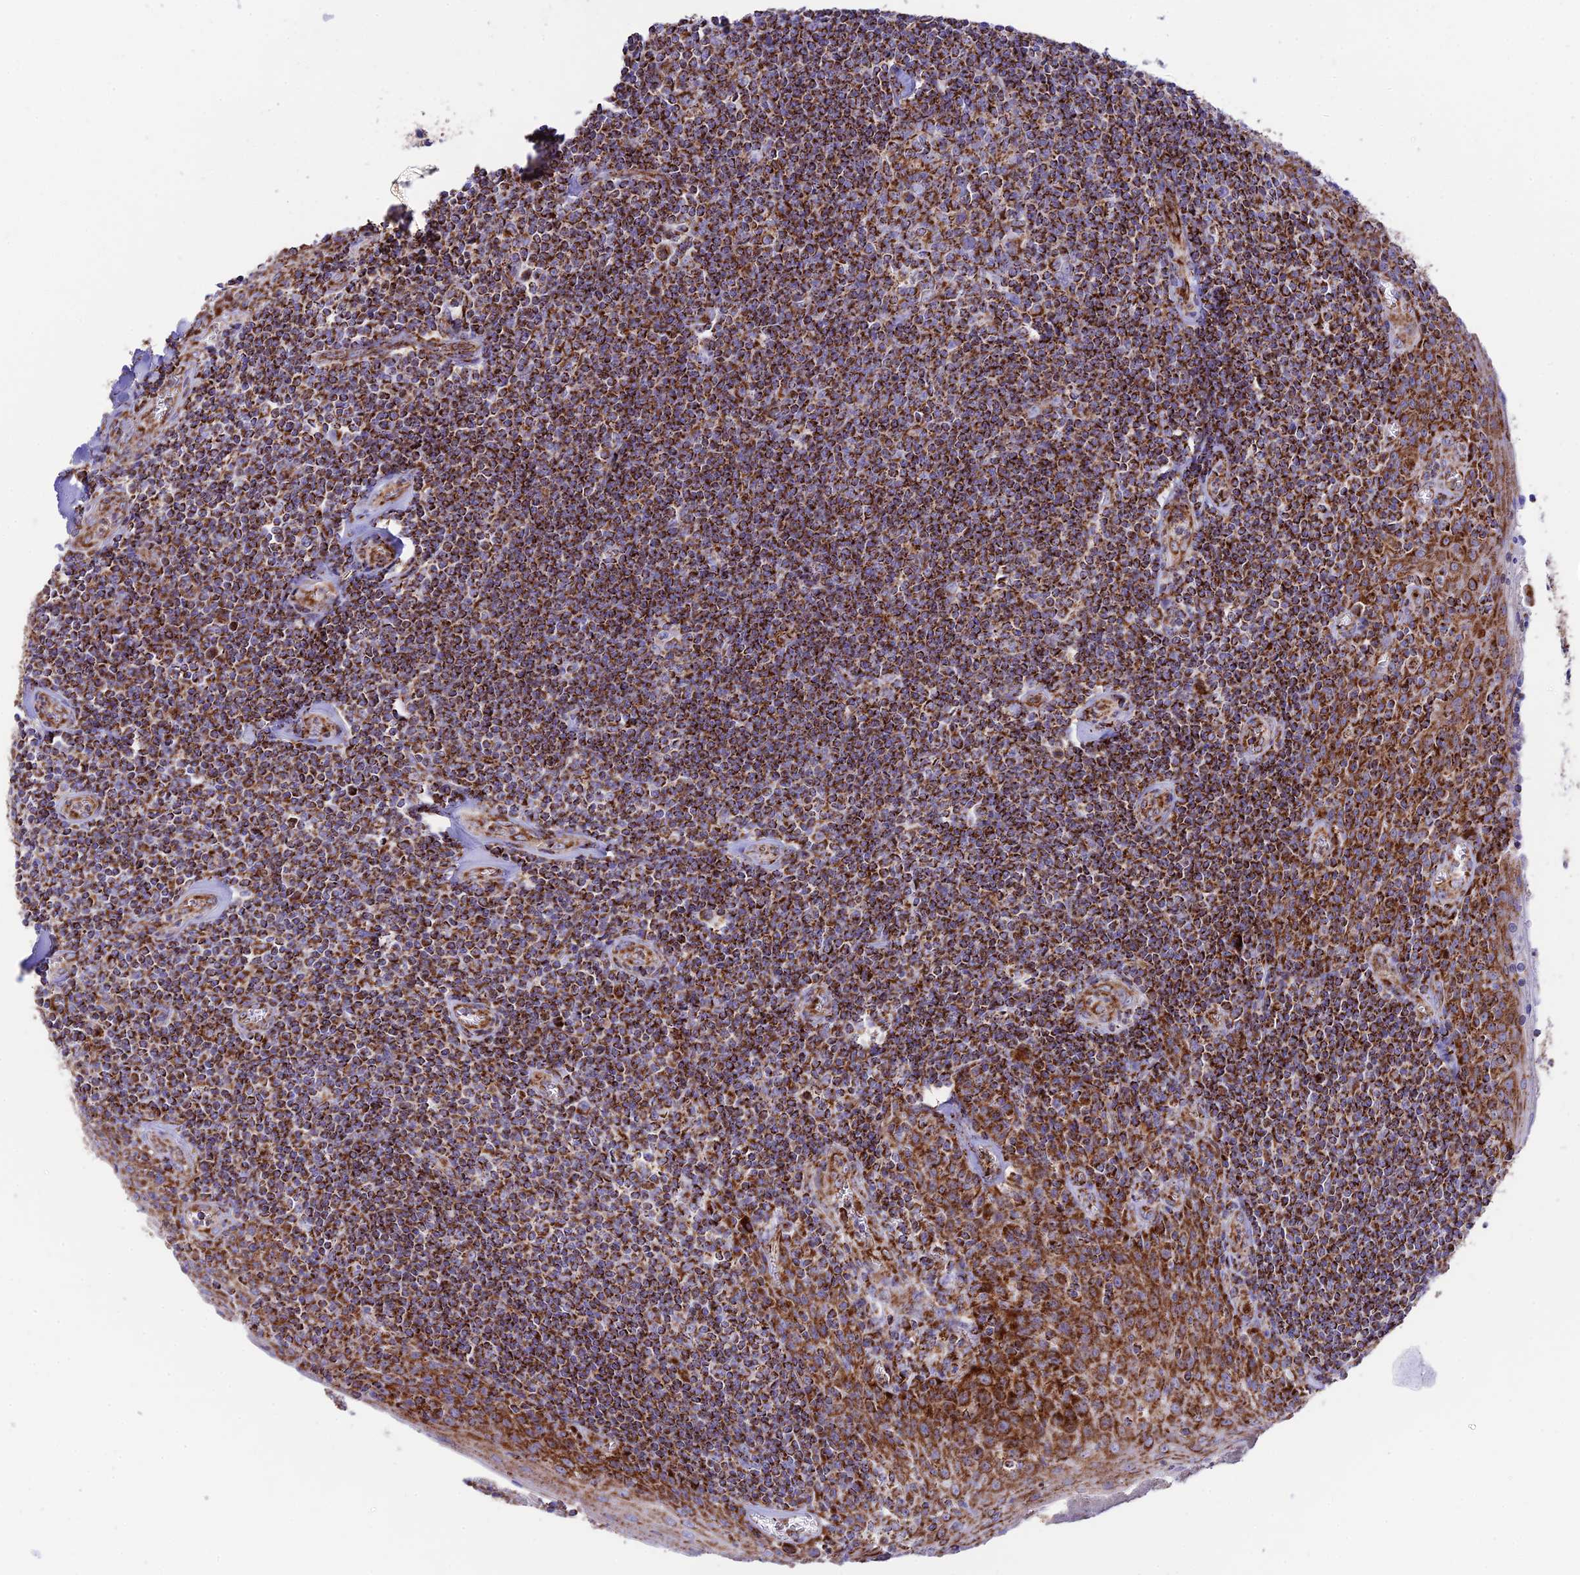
{"staining": {"intensity": "strong", "quantity": ">75%", "location": "cytoplasmic/membranous"}, "tissue": "tonsil", "cell_type": "Germinal center cells", "image_type": "normal", "snomed": [{"axis": "morphology", "description": "Normal tissue, NOS"}, {"axis": "topography", "description": "Tonsil"}], "caption": "Tonsil stained with DAB immunohistochemistry demonstrates high levels of strong cytoplasmic/membranous expression in about >75% of germinal center cells.", "gene": "CHCHD3", "patient": {"sex": "male", "age": 27}}